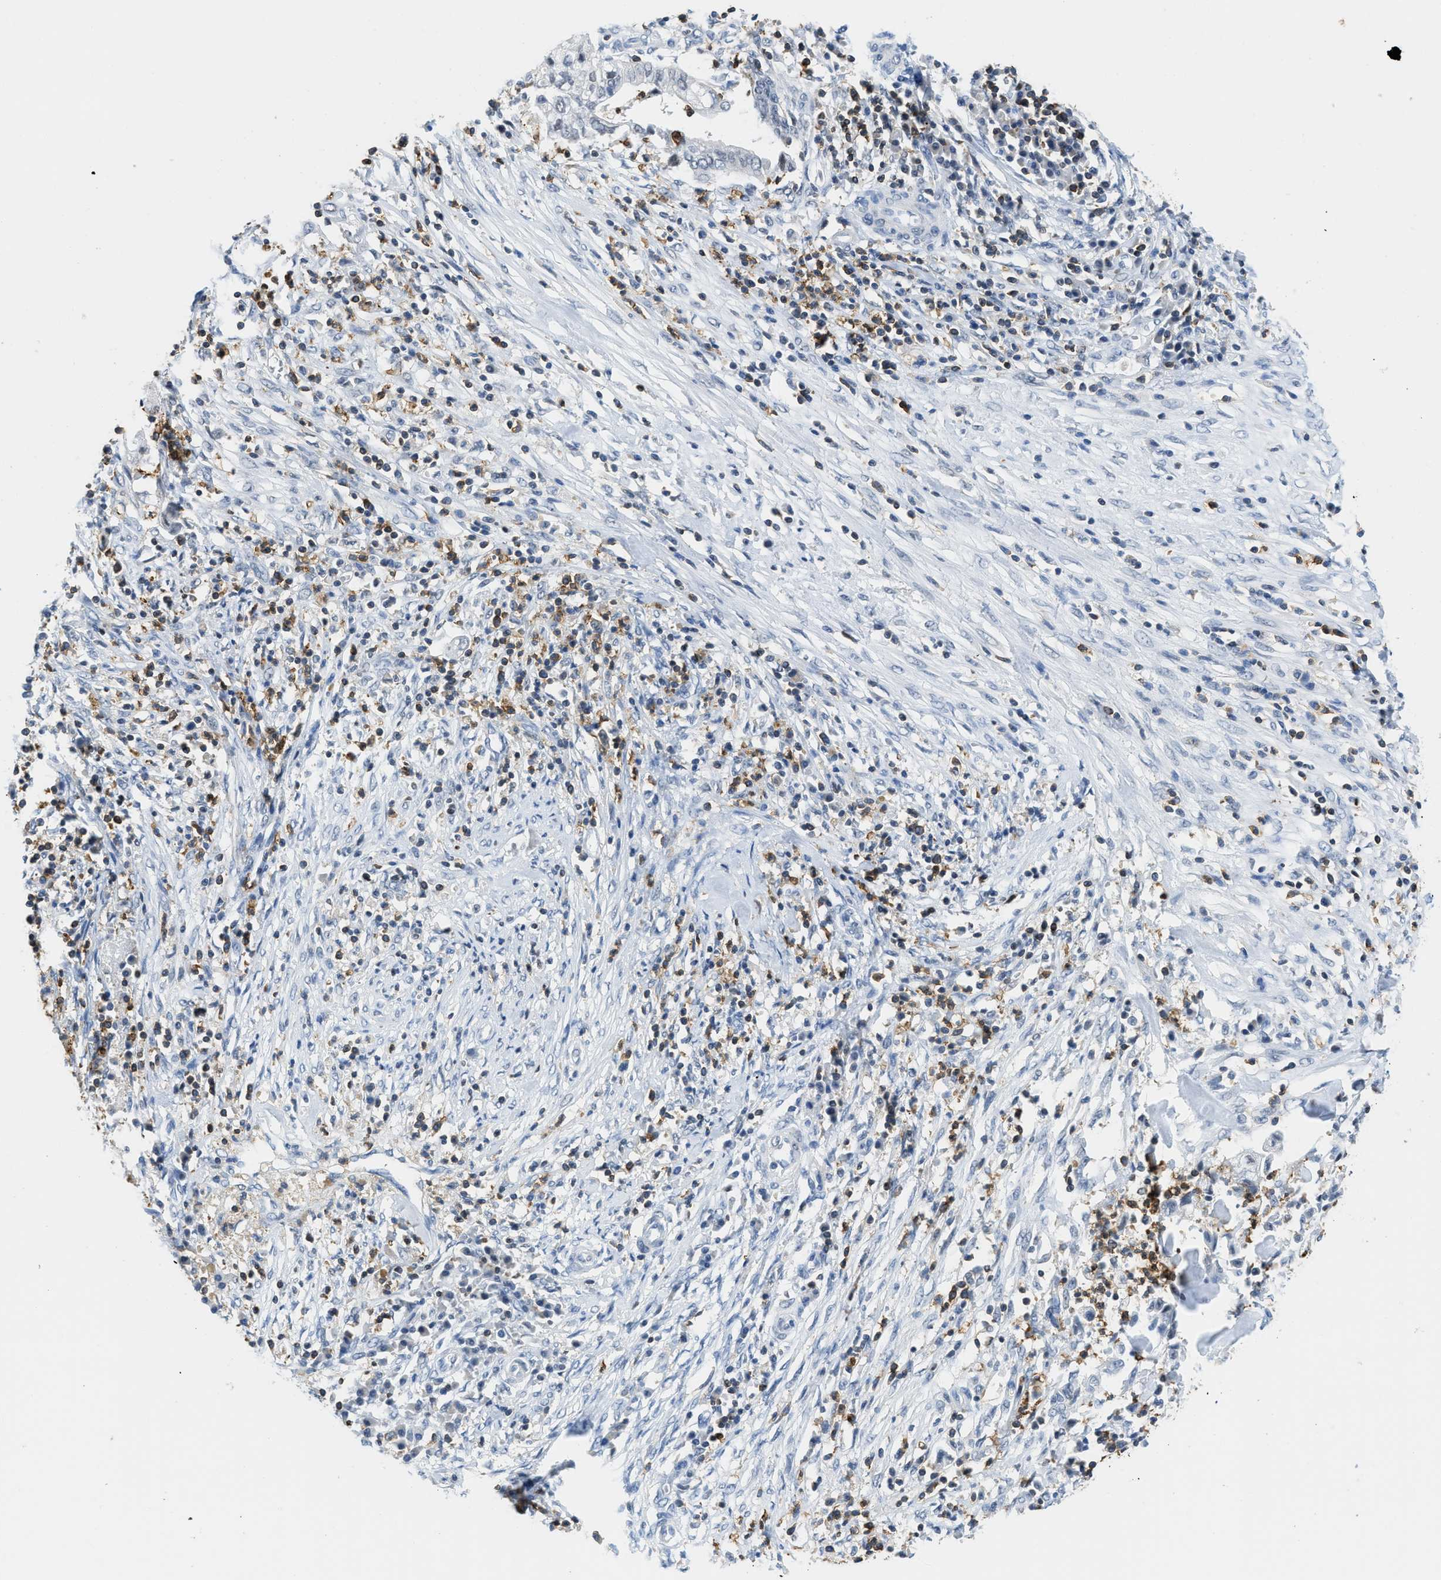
{"staining": {"intensity": "negative", "quantity": "none", "location": "none"}, "tissue": "cervical cancer", "cell_type": "Tumor cells", "image_type": "cancer", "snomed": [{"axis": "morphology", "description": "Adenocarcinoma, NOS"}, {"axis": "topography", "description": "Cervix"}], "caption": "IHC photomicrograph of neoplastic tissue: adenocarcinoma (cervical) stained with DAB shows no significant protein positivity in tumor cells.", "gene": "FAM151A", "patient": {"sex": "female", "age": 44}}